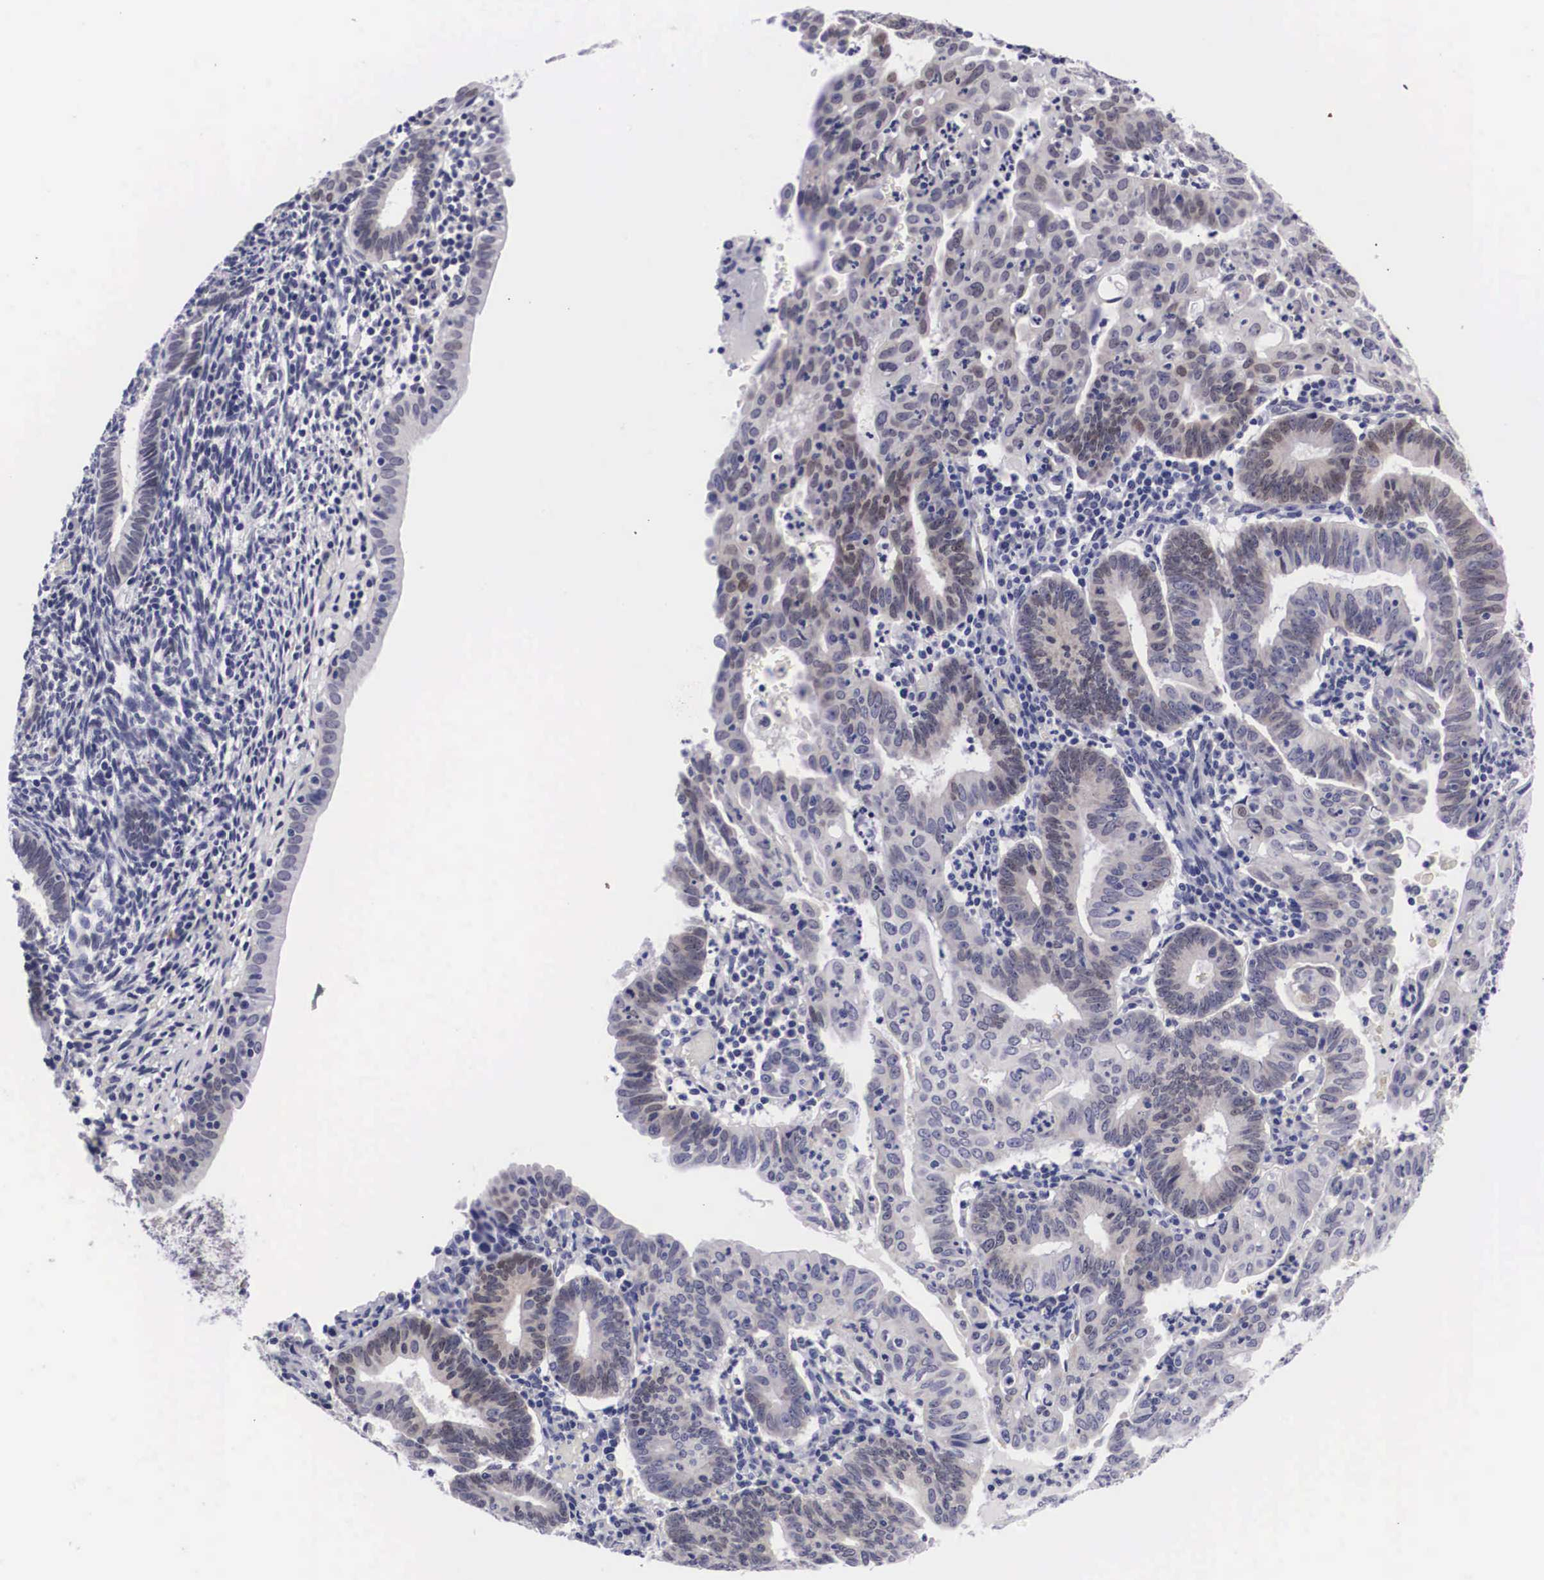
{"staining": {"intensity": "weak", "quantity": "25%-75%", "location": "cytoplasmic/membranous"}, "tissue": "endometrial cancer", "cell_type": "Tumor cells", "image_type": "cancer", "snomed": [{"axis": "morphology", "description": "Adenocarcinoma, NOS"}, {"axis": "topography", "description": "Endometrium"}], "caption": "Weak cytoplasmic/membranous protein positivity is seen in about 25%-75% of tumor cells in endometrial cancer (adenocarcinoma). The protein is stained brown, and the nuclei are stained in blue (DAB (3,3'-diaminobenzidine) IHC with brightfield microscopy, high magnification).", "gene": "SOX11", "patient": {"sex": "female", "age": 60}}